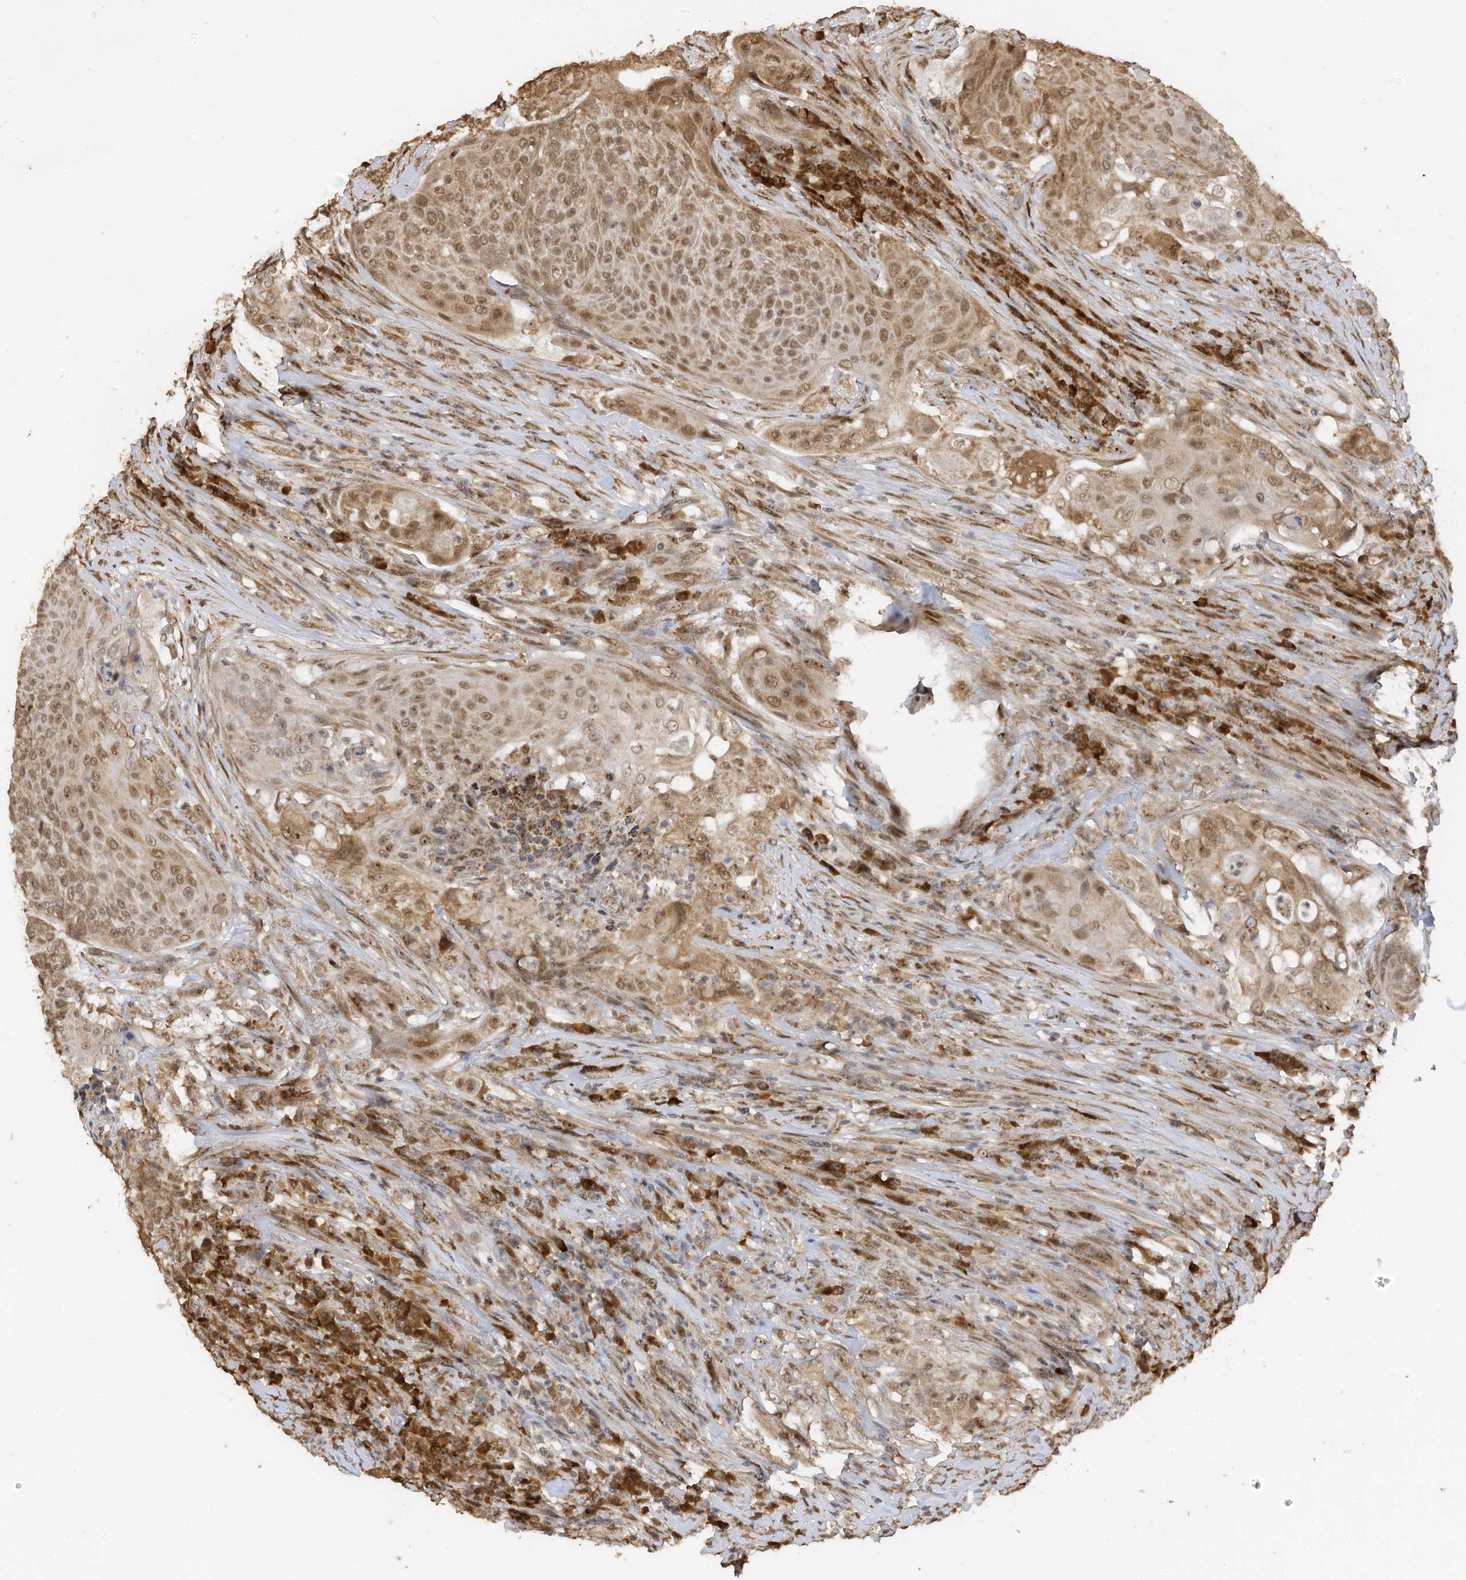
{"staining": {"intensity": "moderate", "quantity": ">75%", "location": "nuclear"}, "tissue": "urothelial cancer", "cell_type": "Tumor cells", "image_type": "cancer", "snomed": [{"axis": "morphology", "description": "Urothelial carcinoma, High grade"}, {"axis": "topography", "description": "Urinary bladder"}], "caption": "Tumor cells demonstrate medium levels of moderate nuclear expression in approximately >75% of cells in human urothelial cancer. (Stains: DAB (3,3'-diaminobenzidine) in brown, nuclei in blue, Microscopy: brightfield microscopy at high magnification).", "gene": "ERLEC1", "patient": {"sex": "female", "age": 63}}